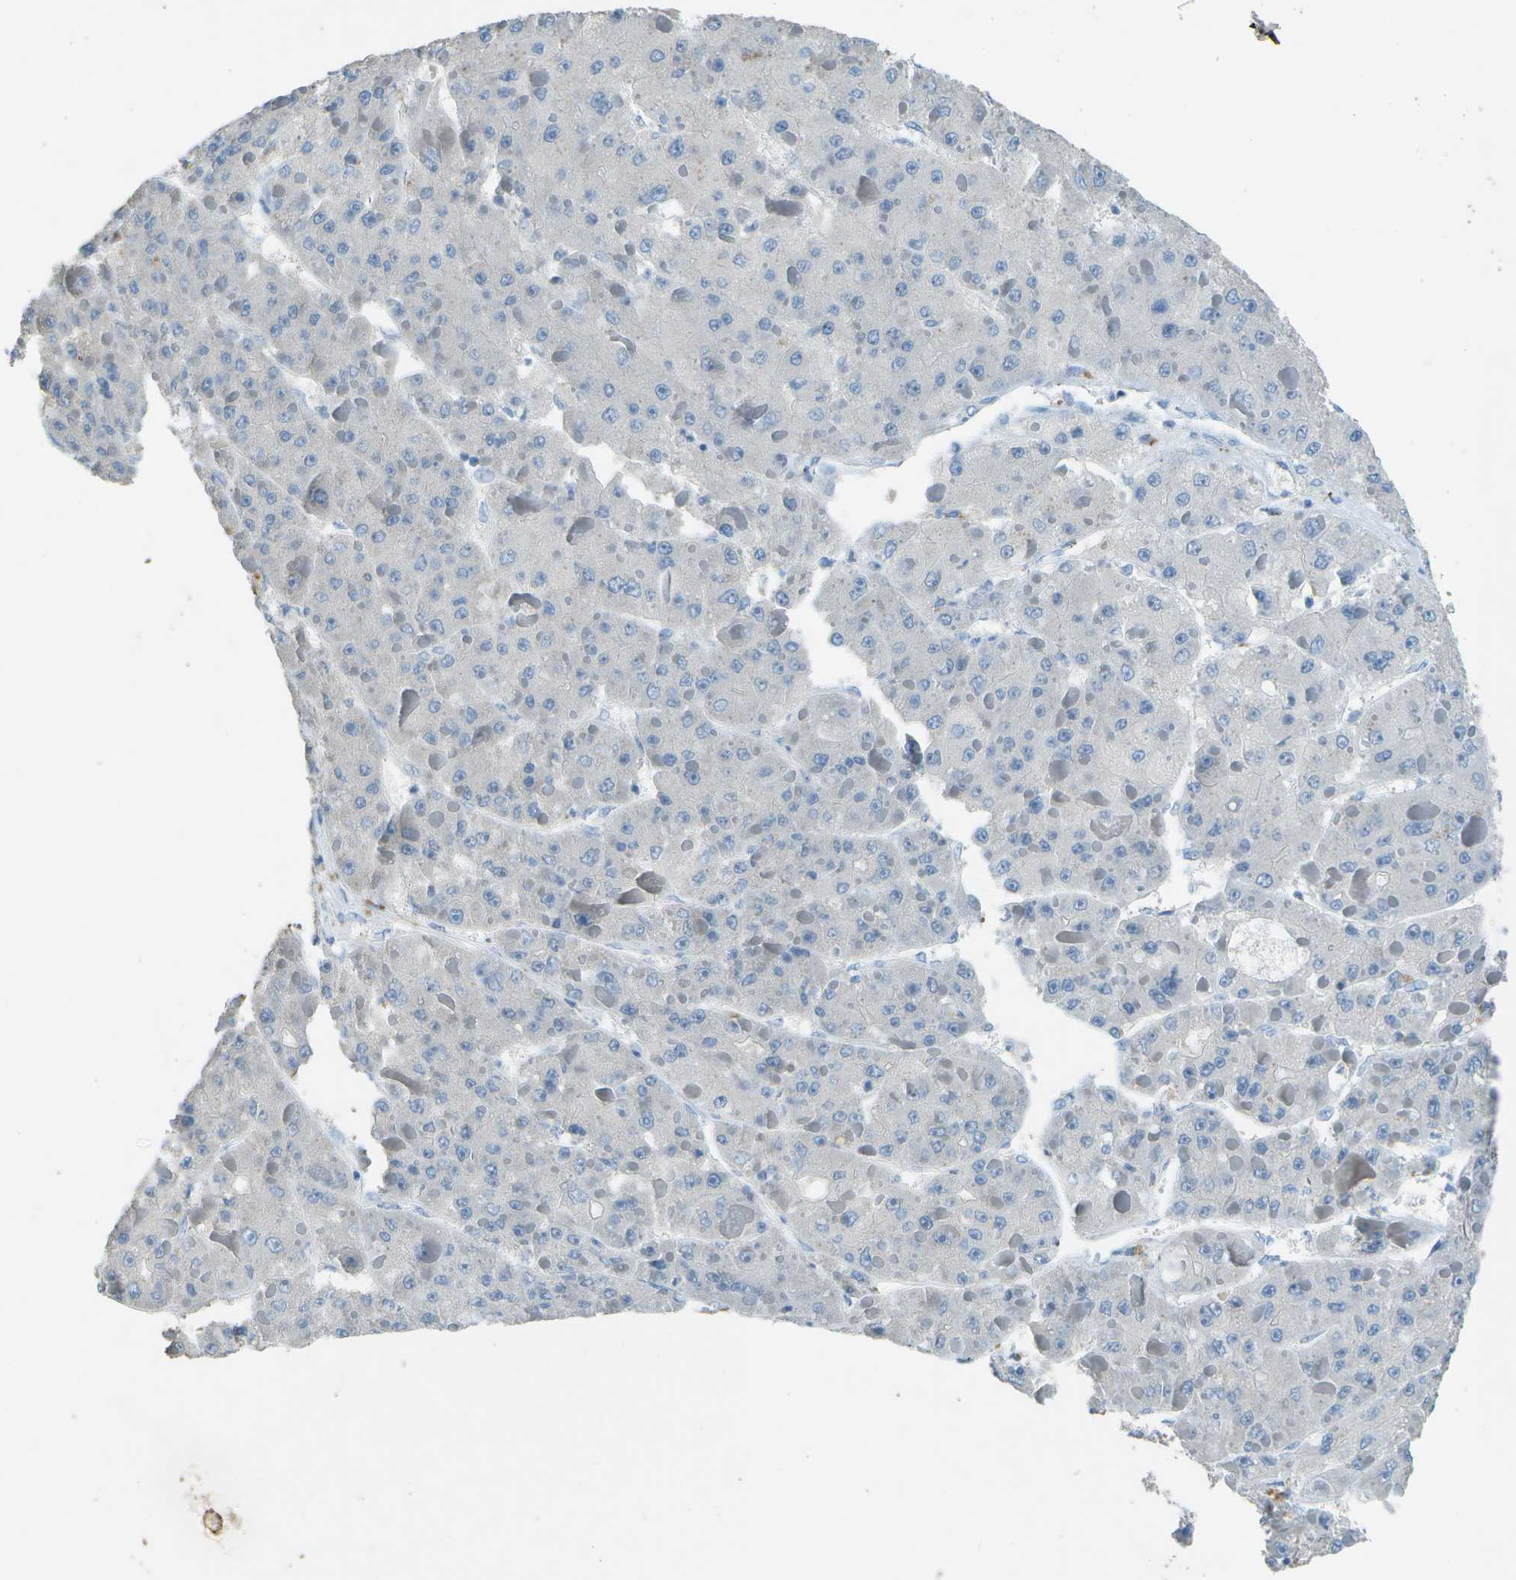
{"staining": {"intensity": "negative", "quantity": "none", "location": "none"}, "tissue": "liver cancer", "cell_type": "Tumor cells", "image_type": "cancer", "snomed": [{"axis": "morphology", "description": "Carcinoma, Hepatocellular, NOS"}, {"axis": "topography", "description": "Liver"}], "caption": "The immunohistochemistry histopathology image has no significant positivity in tumor cells of liver hepatocellular carcinoma tissue.", "gene": "LGI2", "patient": {"sex": "female", "age": 73}}